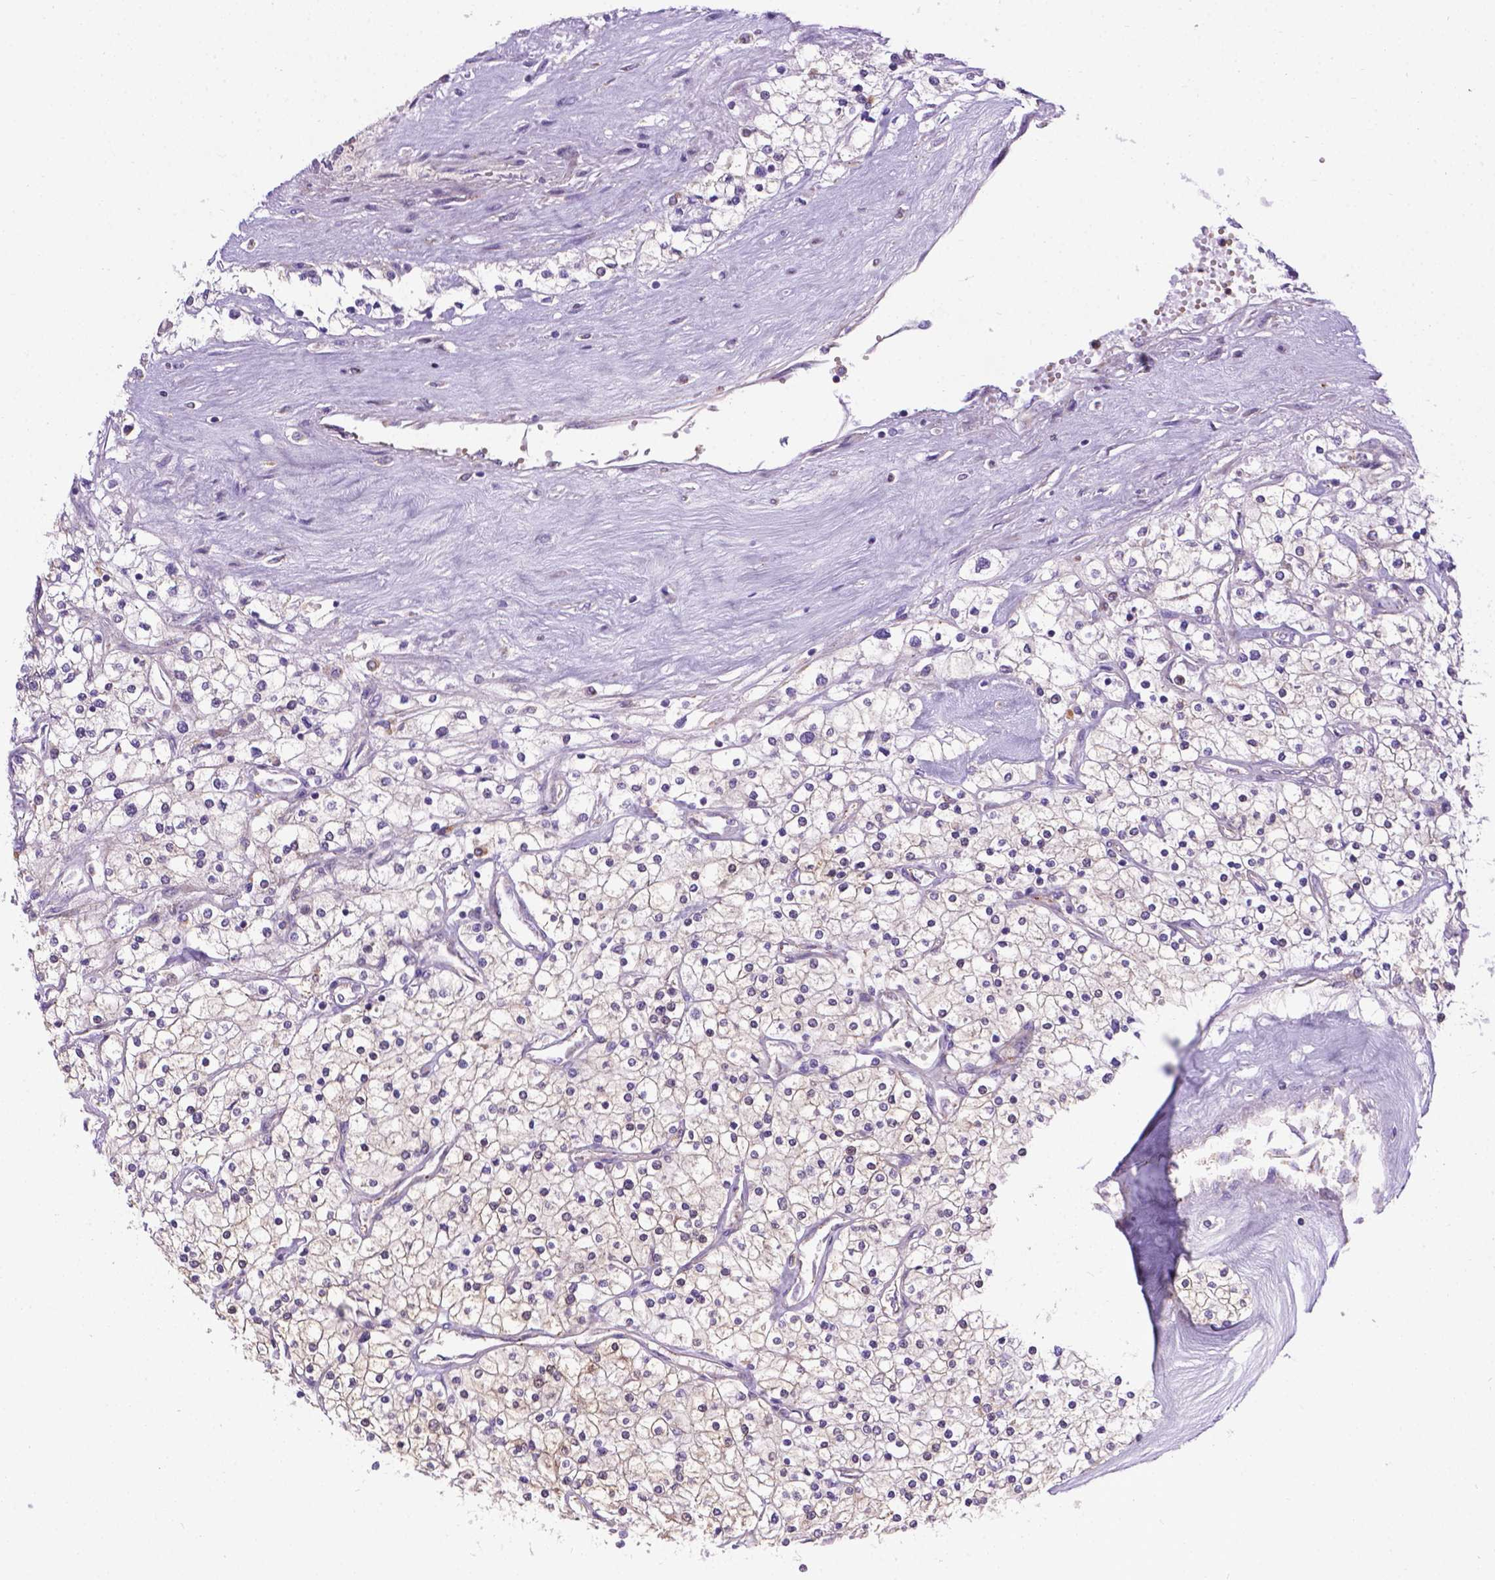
{"staining": {"intensity": "negative", "quantity": "none", "location": "none"}, "tissue": "renal cancer", "cell_type": "Tumor cells", "image_type": "cancer", "snomed": [{"axis": "morphology", "description": "Adenocarcinoma, NOS"}, {"axis": "topography", "description": "Kidney"}], "caption": "An IHC image of adenocarcinoma (renal) is shown. There is no staining in tumor cells of adenocarcinoma (renal).", "gene": "TM4SF18", "patient": {"sex": "male", "age": 80}}